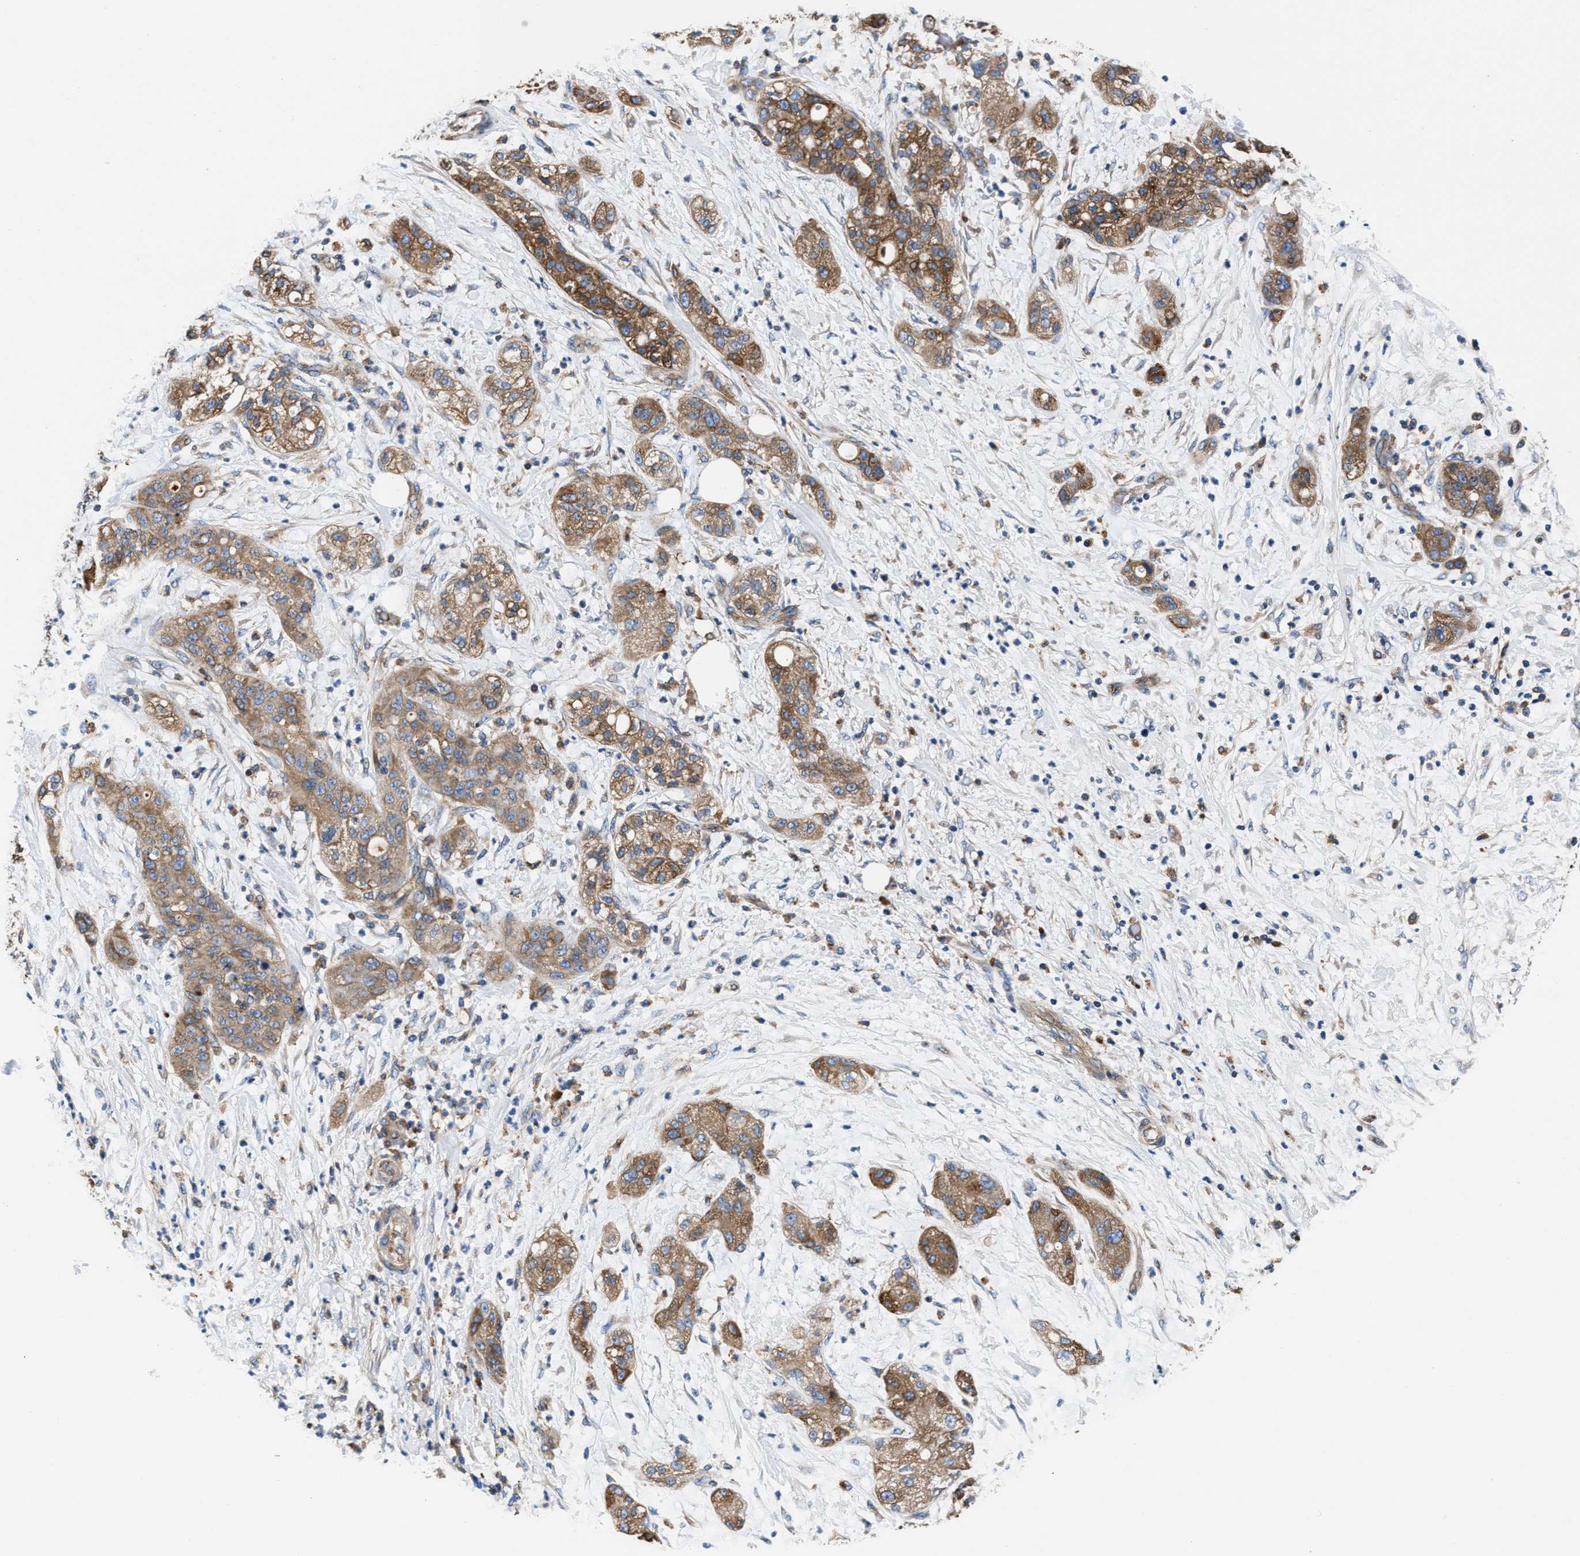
{"staining": {"intensity": "moderate", "quantity": ">75%", "location": "cytoplasmic/membranous"}, "tissue": "pancreatic cancer", "cell_type": "Tumor cells", "image_type": "cancer", "snomed": [{"axis": "morphology", "description": "Adenocarcinoma, NOS"}, {"axis": "topography", "description": "Pancreas"}], "caption": "IHC (DAB) staining of pancreatic cancer displays moderate cytoplasmic/membranous protein staining in approximately >75% of tumor cells.", "gene": "PPP1R9B", "patient": {"sex": "female", "age": 78}}